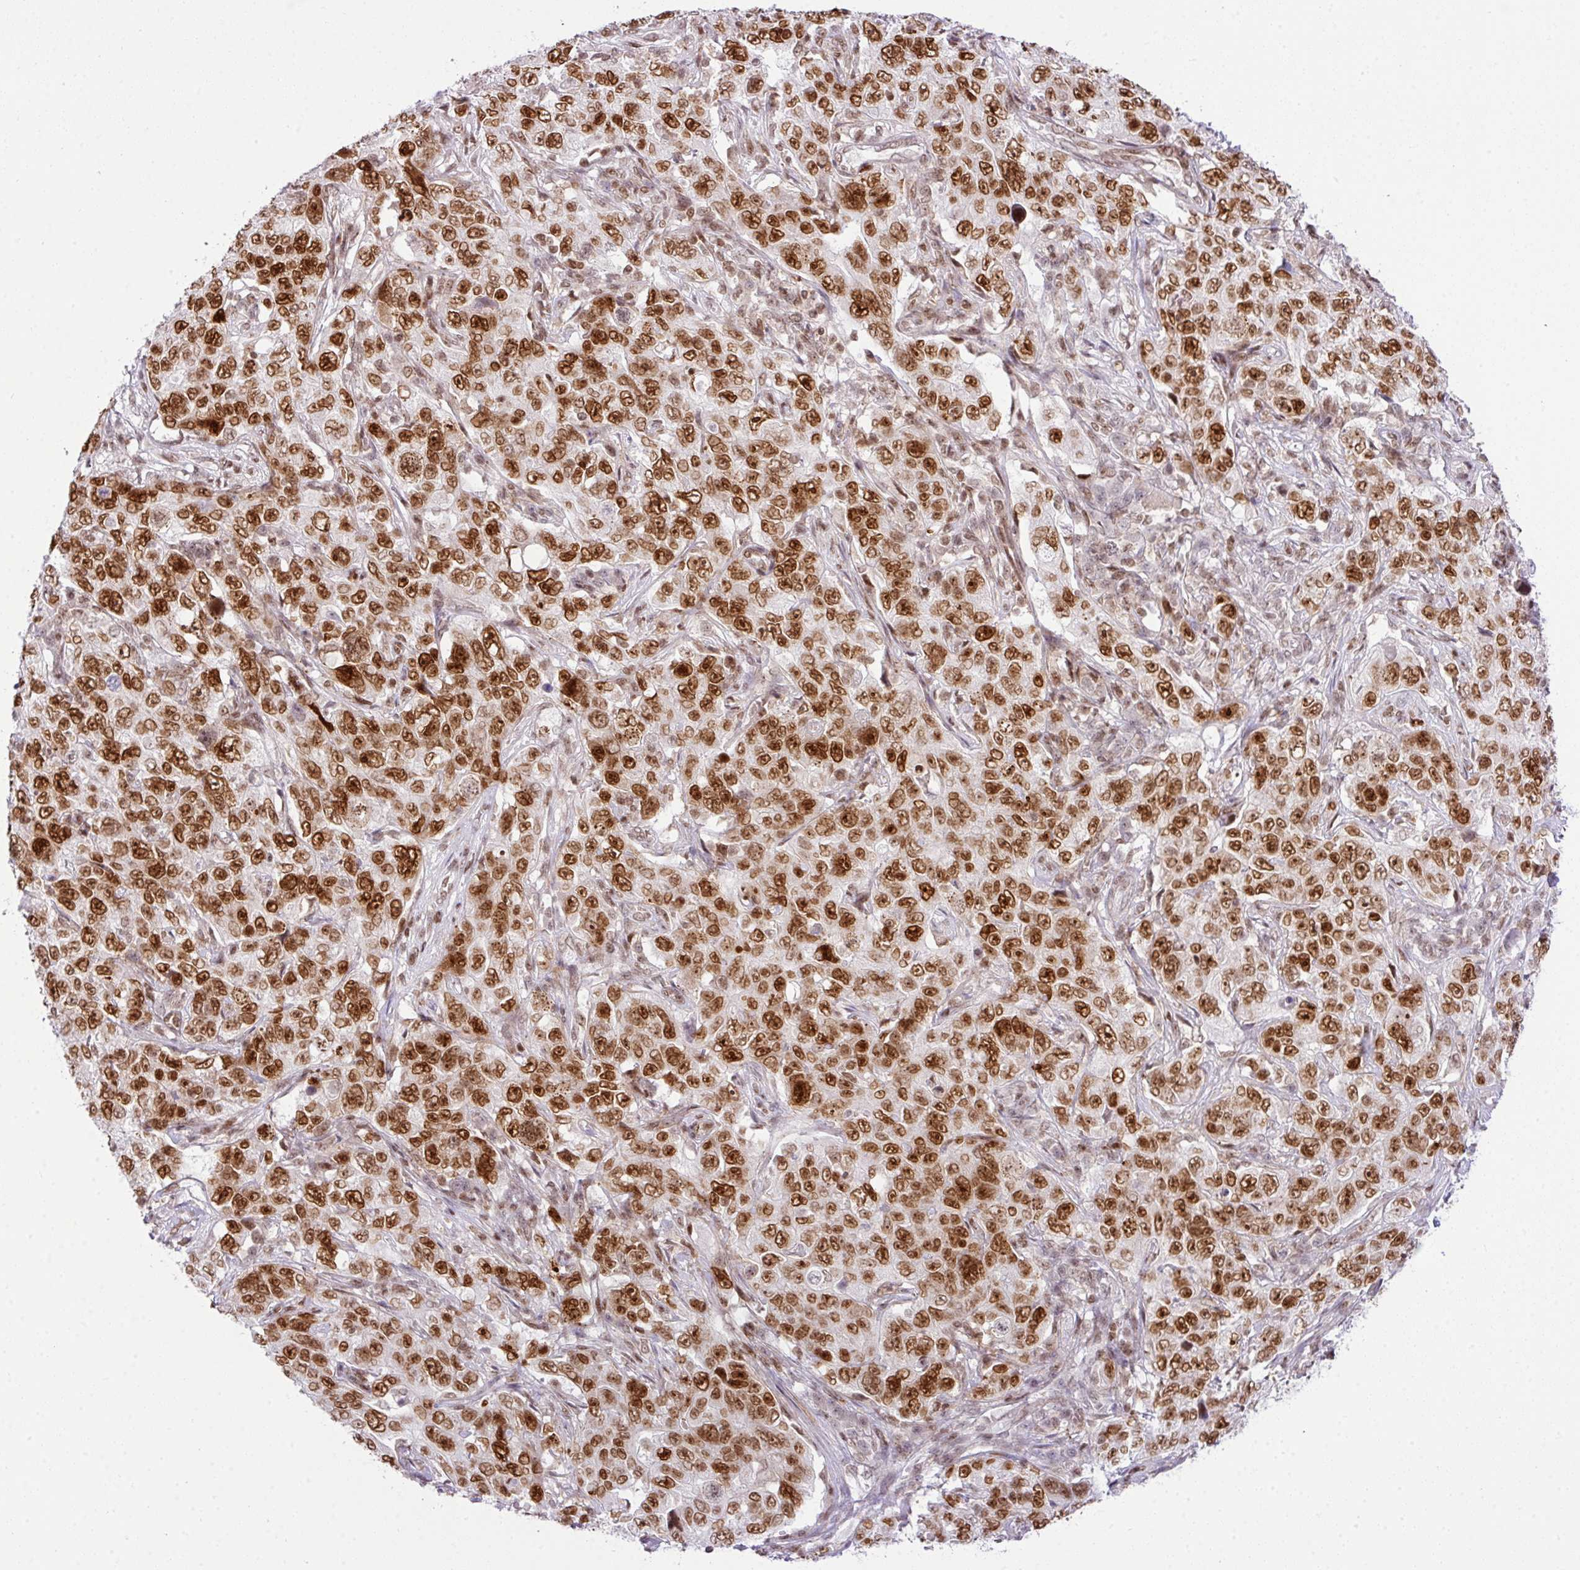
{"staining": {"intensity": "strong", "quantity": ">75%", "location": "nuclear"}, "tissue": "pancreatic cancer", "cell_type": "Tumor cells", "image_type": "cancer", "snomed": [{"axis": "morphology", "description": "Adenocarcinoma, NOS"}, {"axis": "topography", "description": "Pancreas"}], "caption": "An image showing strong nuclear expression in about >75% of tumor cells in pancreatic cancer (adenocarcinoma), as visualized by brown immunohistochemical staining.", "gene": "CCDC137", "patient": {"sex": "male", "age": 68}}